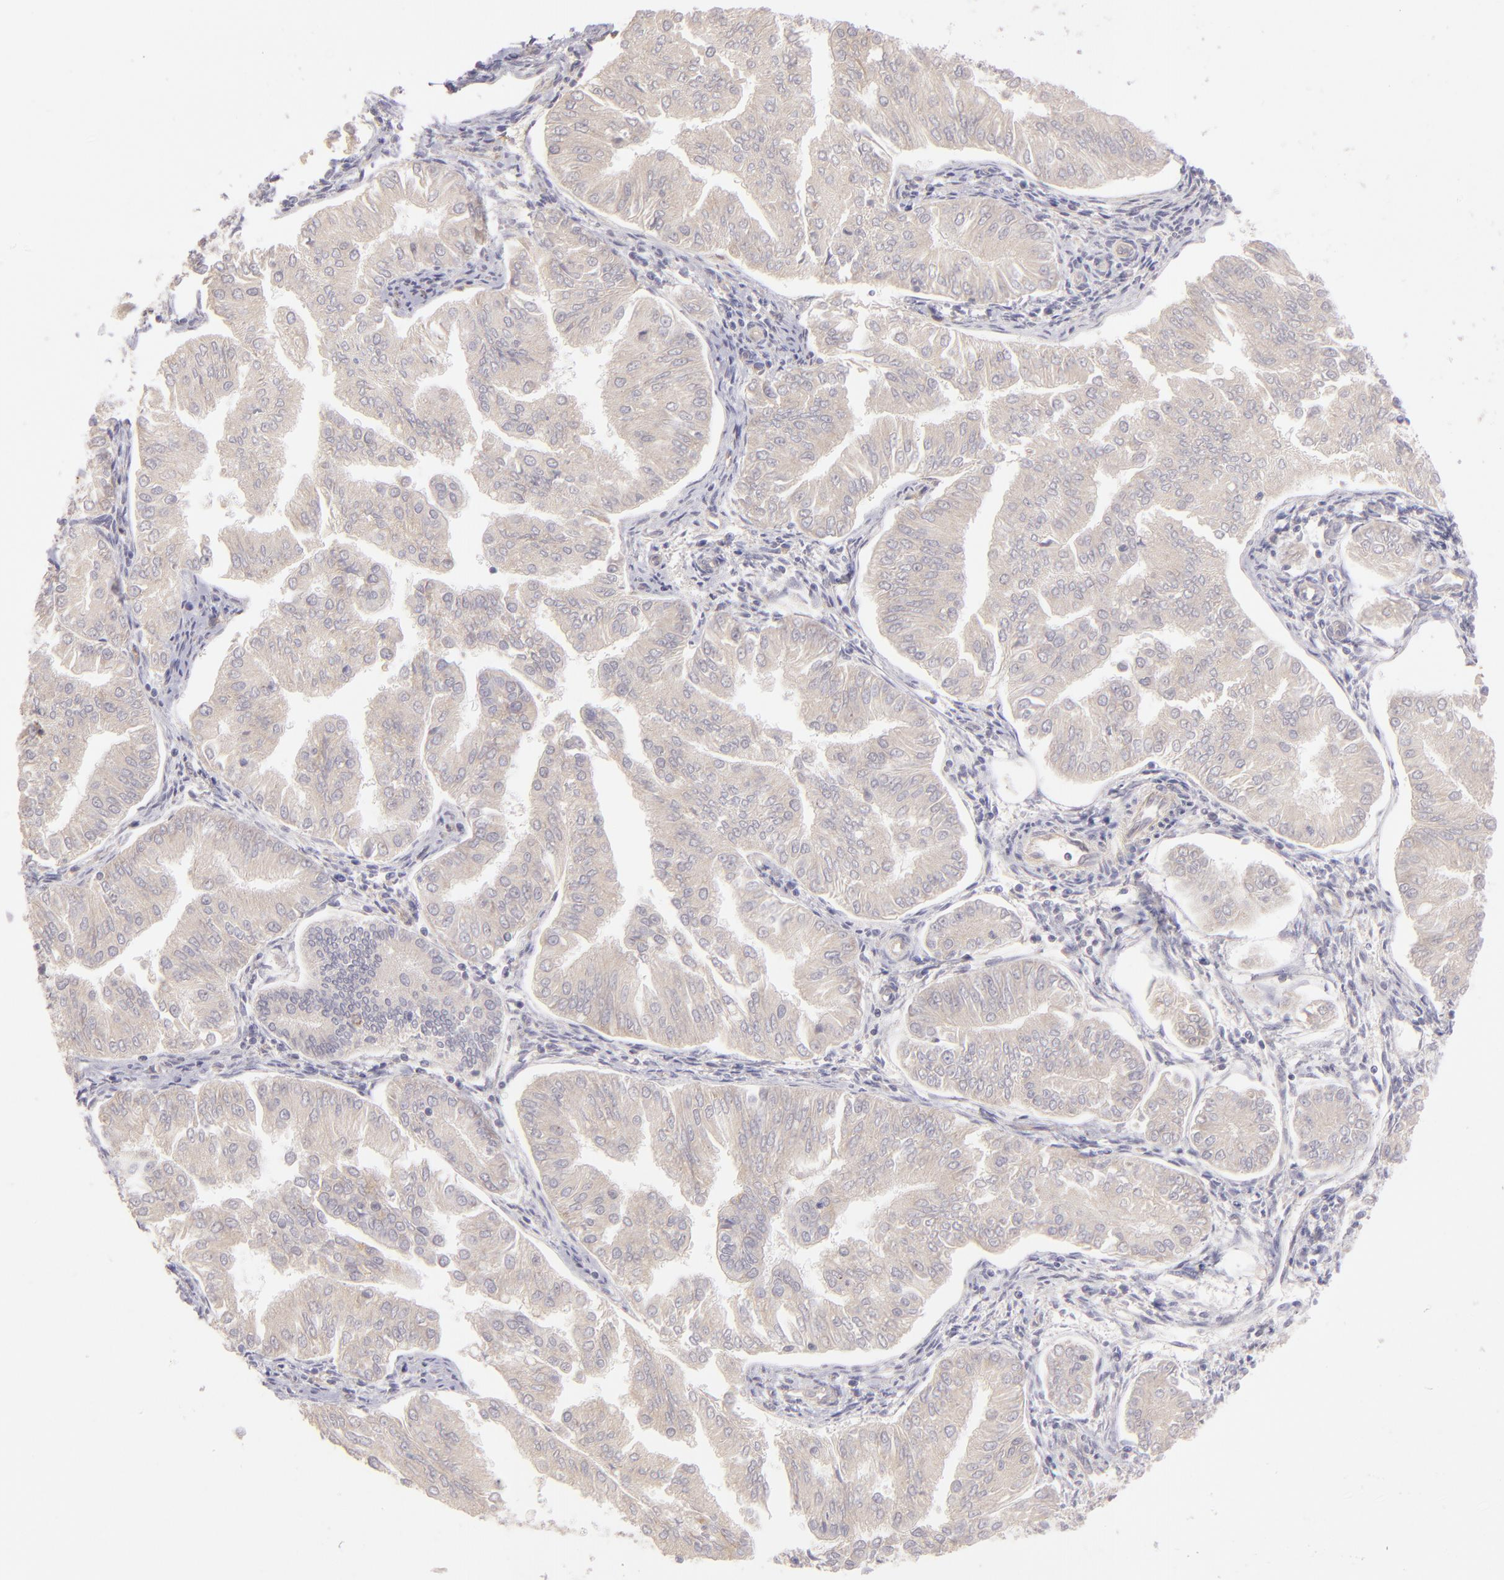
{"staining": {"intensity": "weak", "quantity": ">75%", "location": "cytoplasmic/membranous"}, "tissue": "endometrial cancer", "cell_type": "Tumor cells", "image_type": "cancer", "snomed": [{"axis": "morphology", "description": "Adenocarcinoma, NOS"}, {"axis": "topography", "description": "Endometrium"}], "caption": "Immunohistochemistry histopathology image of neoplastic tissue: human endometrial adenocarcinoma stained using IHC reveals low levels of weak protein expression localized specifically in the cytoplasmic/membranous of tumor cells, appearing as a cytoplasmic/membranous brown color.", "gene": "THBD", "patient": {"sex": "female", "age": 53}}